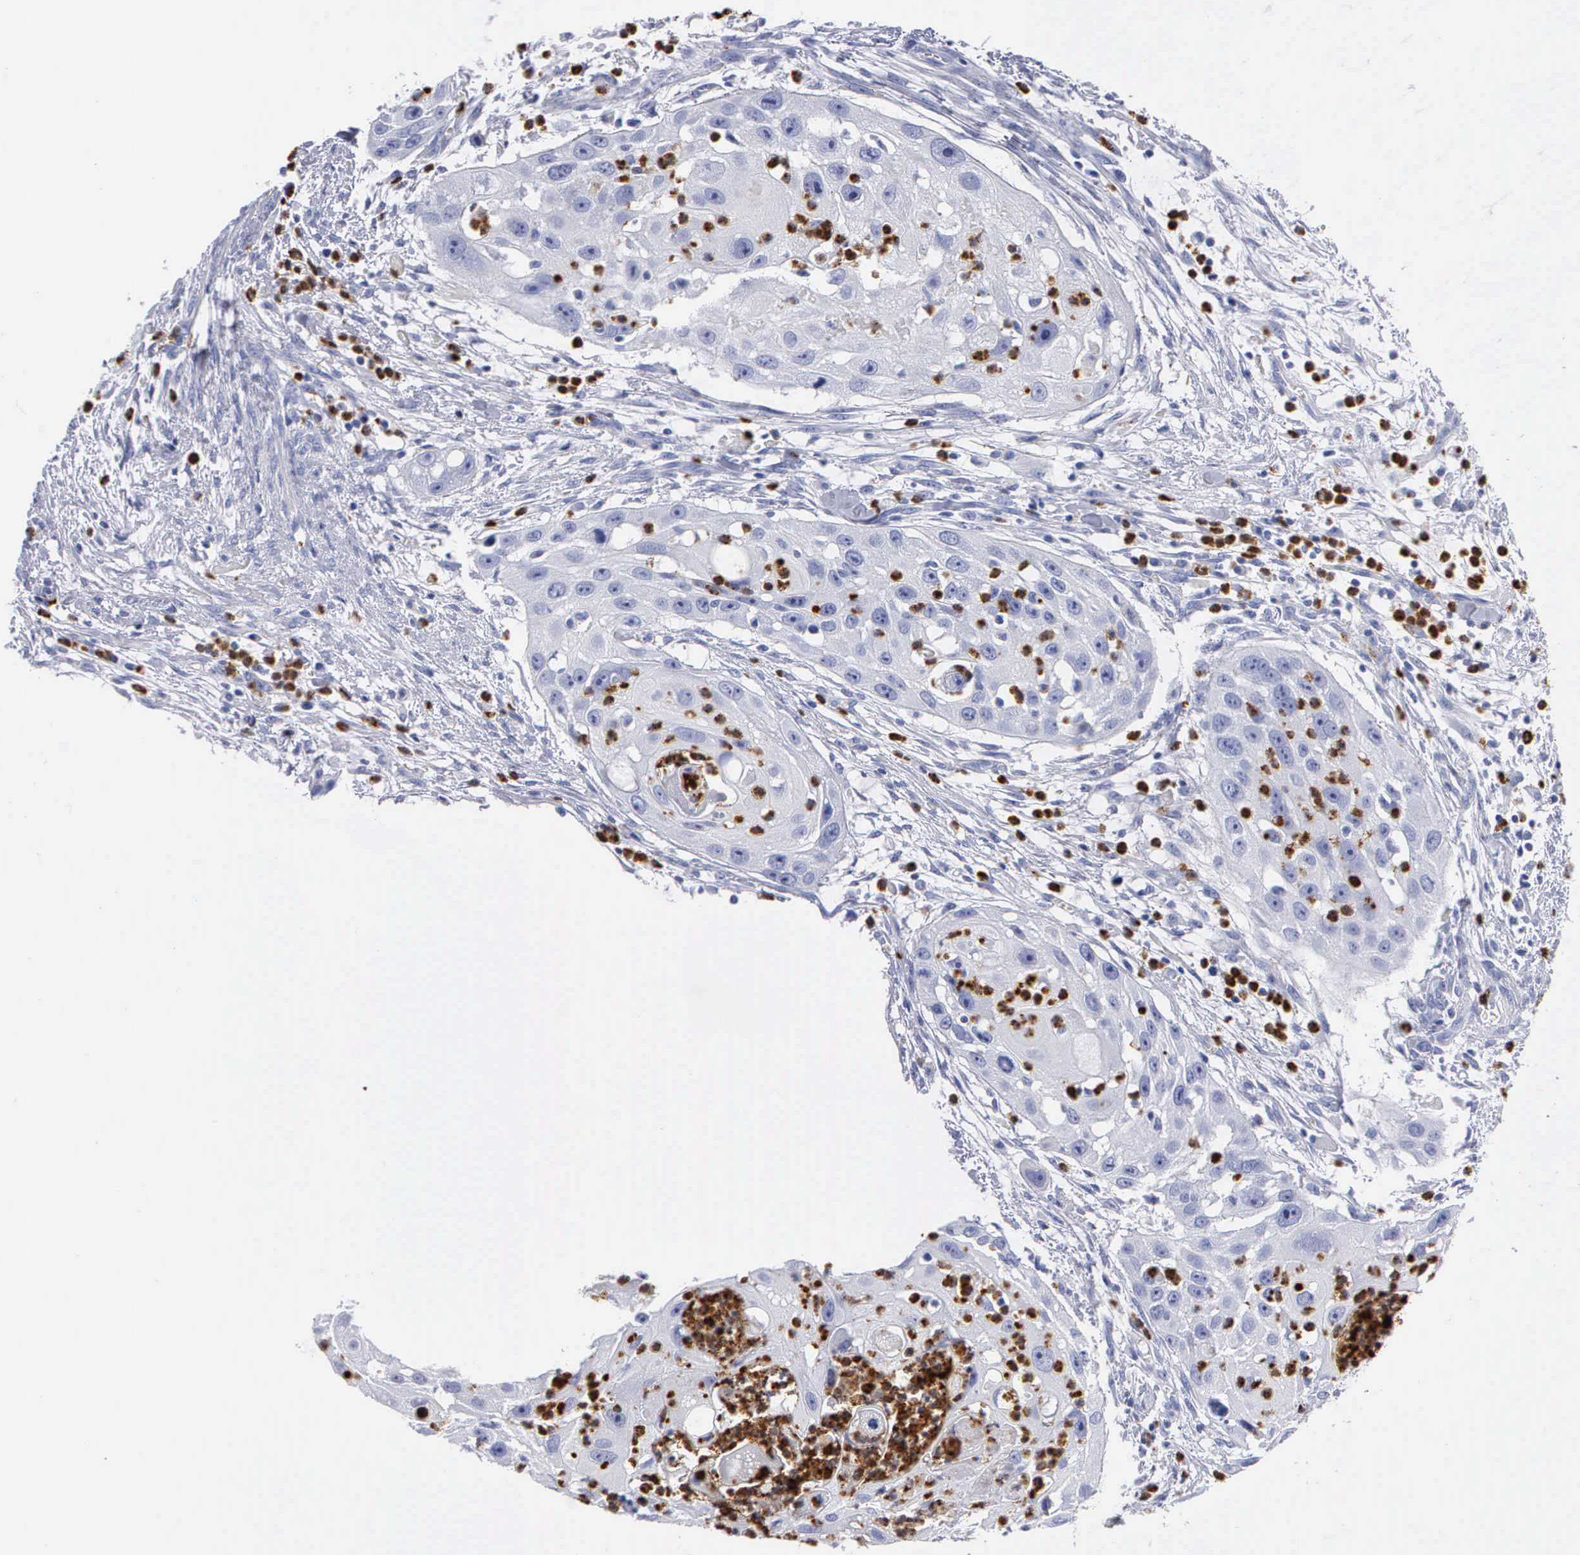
{"staining": {"intensity": "negative", "quantity": "none", "location": "none"}, "tissue": "head and neck cancer", "cell_type": "Tumor cells", "image_type": "cancer", "snomed": [{"axis": "morphology", "description": "Squamous cell carcinoma, NOS"}, {"axis": "topography", "description": "Head-Neck"}], "caption": "Micrograph shows no significant protein expression in tumor cells of head and neck squamous cell carcinoma.", "gene": "CTSG", "patient": {"sex": "male", "age": 64}}